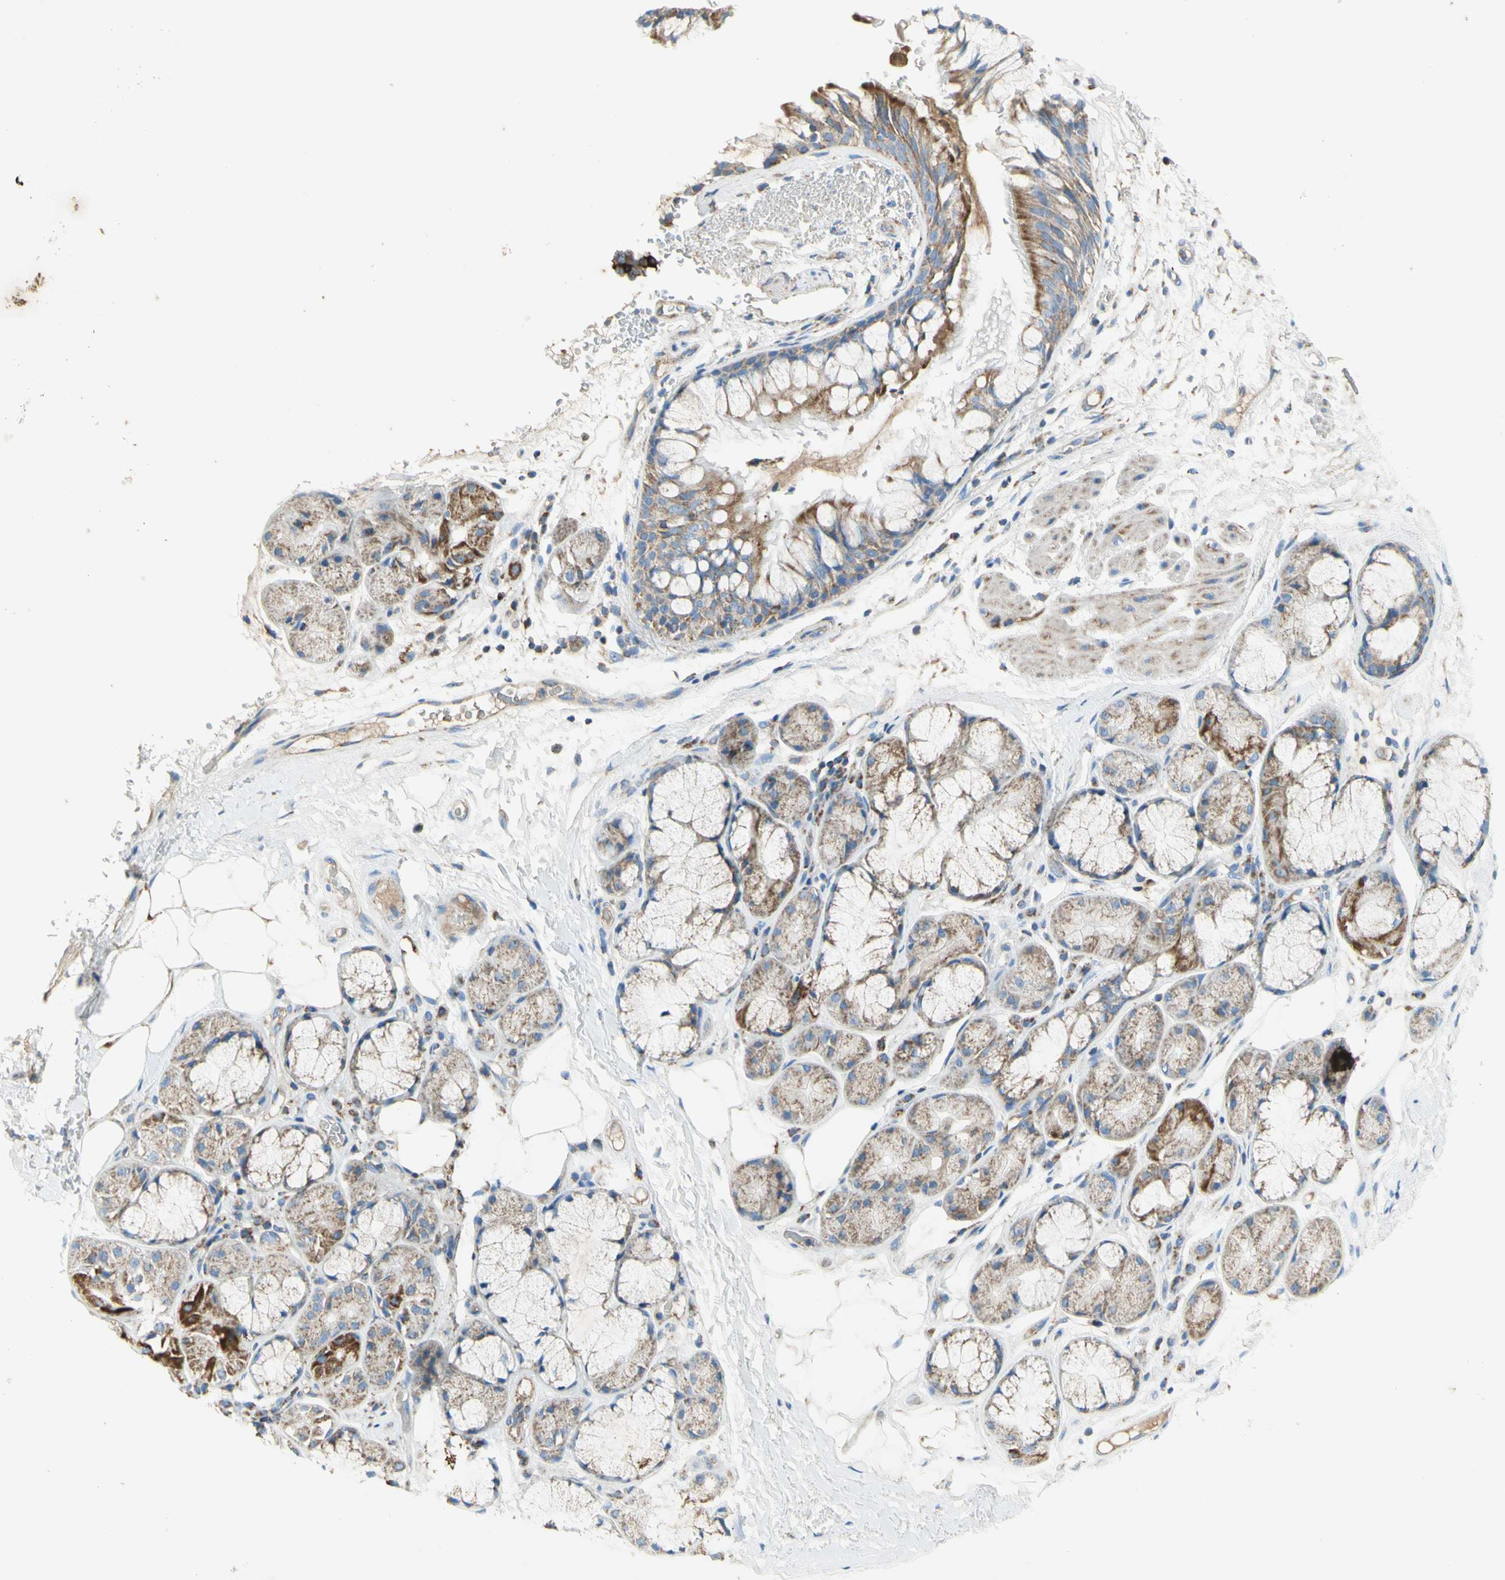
{"staining": {"intensity": "moderate", "quantity": ">75%", "location": "cytoplasmic/membranous"}, "tissue": "bronchus", "cell_type": "Respiratory epithelial cells", "image_type": "normal", "snomed": [{"axis": "morphology", "description": "Normal tissue, NOS"}, {"axis": "topography", "description": "Bronchus"}], "caption": "An immunohistochemistry (IHC) photomicrograph of unremarkable tissue is shown. Protein staining in brown labels moderate cytoplasmic/membranous positivity in bronchus within respiratory epithelial cells.", "gene": "SDHB", "patient": {"sex": "male", "age": 66}}